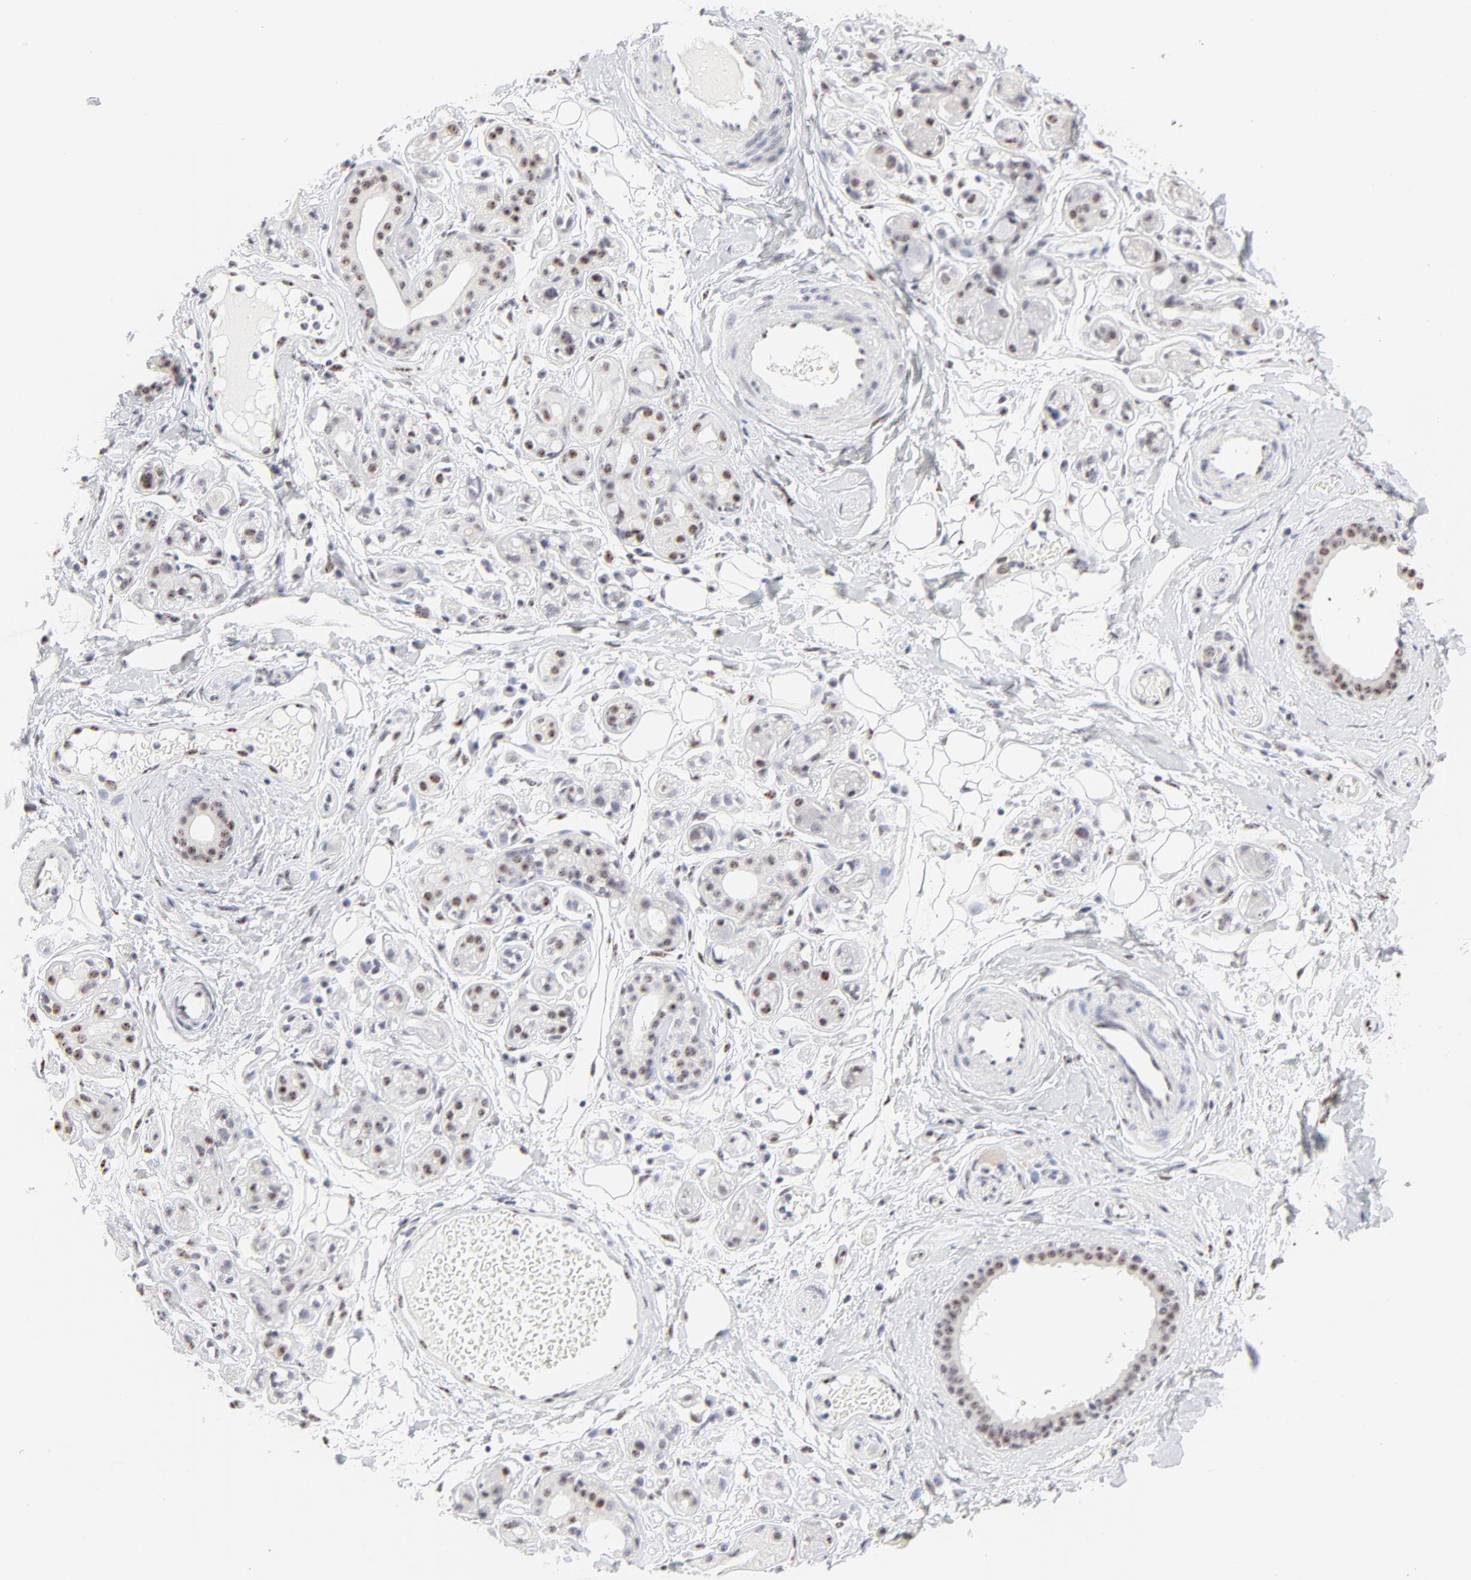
{"staining": {"intensity": "weak", "quantity": "<25%", "location": "nuclear"}, "tissue": "salivary gland", "cell_type": "Glandular cells", "image_type": "normal", "snomed": [{"axis": "morphology", "description": "Normal tissue, NOS"}, {"axis": "topography", "description": "Salivary gland"}], "caption": "Immunohistochemistry (IHC) photomicrograph of benign salivary gland stained for a protein (brown), which shows no staining in glandular cells. The staining was performed using DAB to visualize the protein expression in brown, while the nuclei were stained in blue with hematoxylin (Magnification: 20x).", "gene": "NFIL3", "patient": {"sex": "male", "age": 54}}